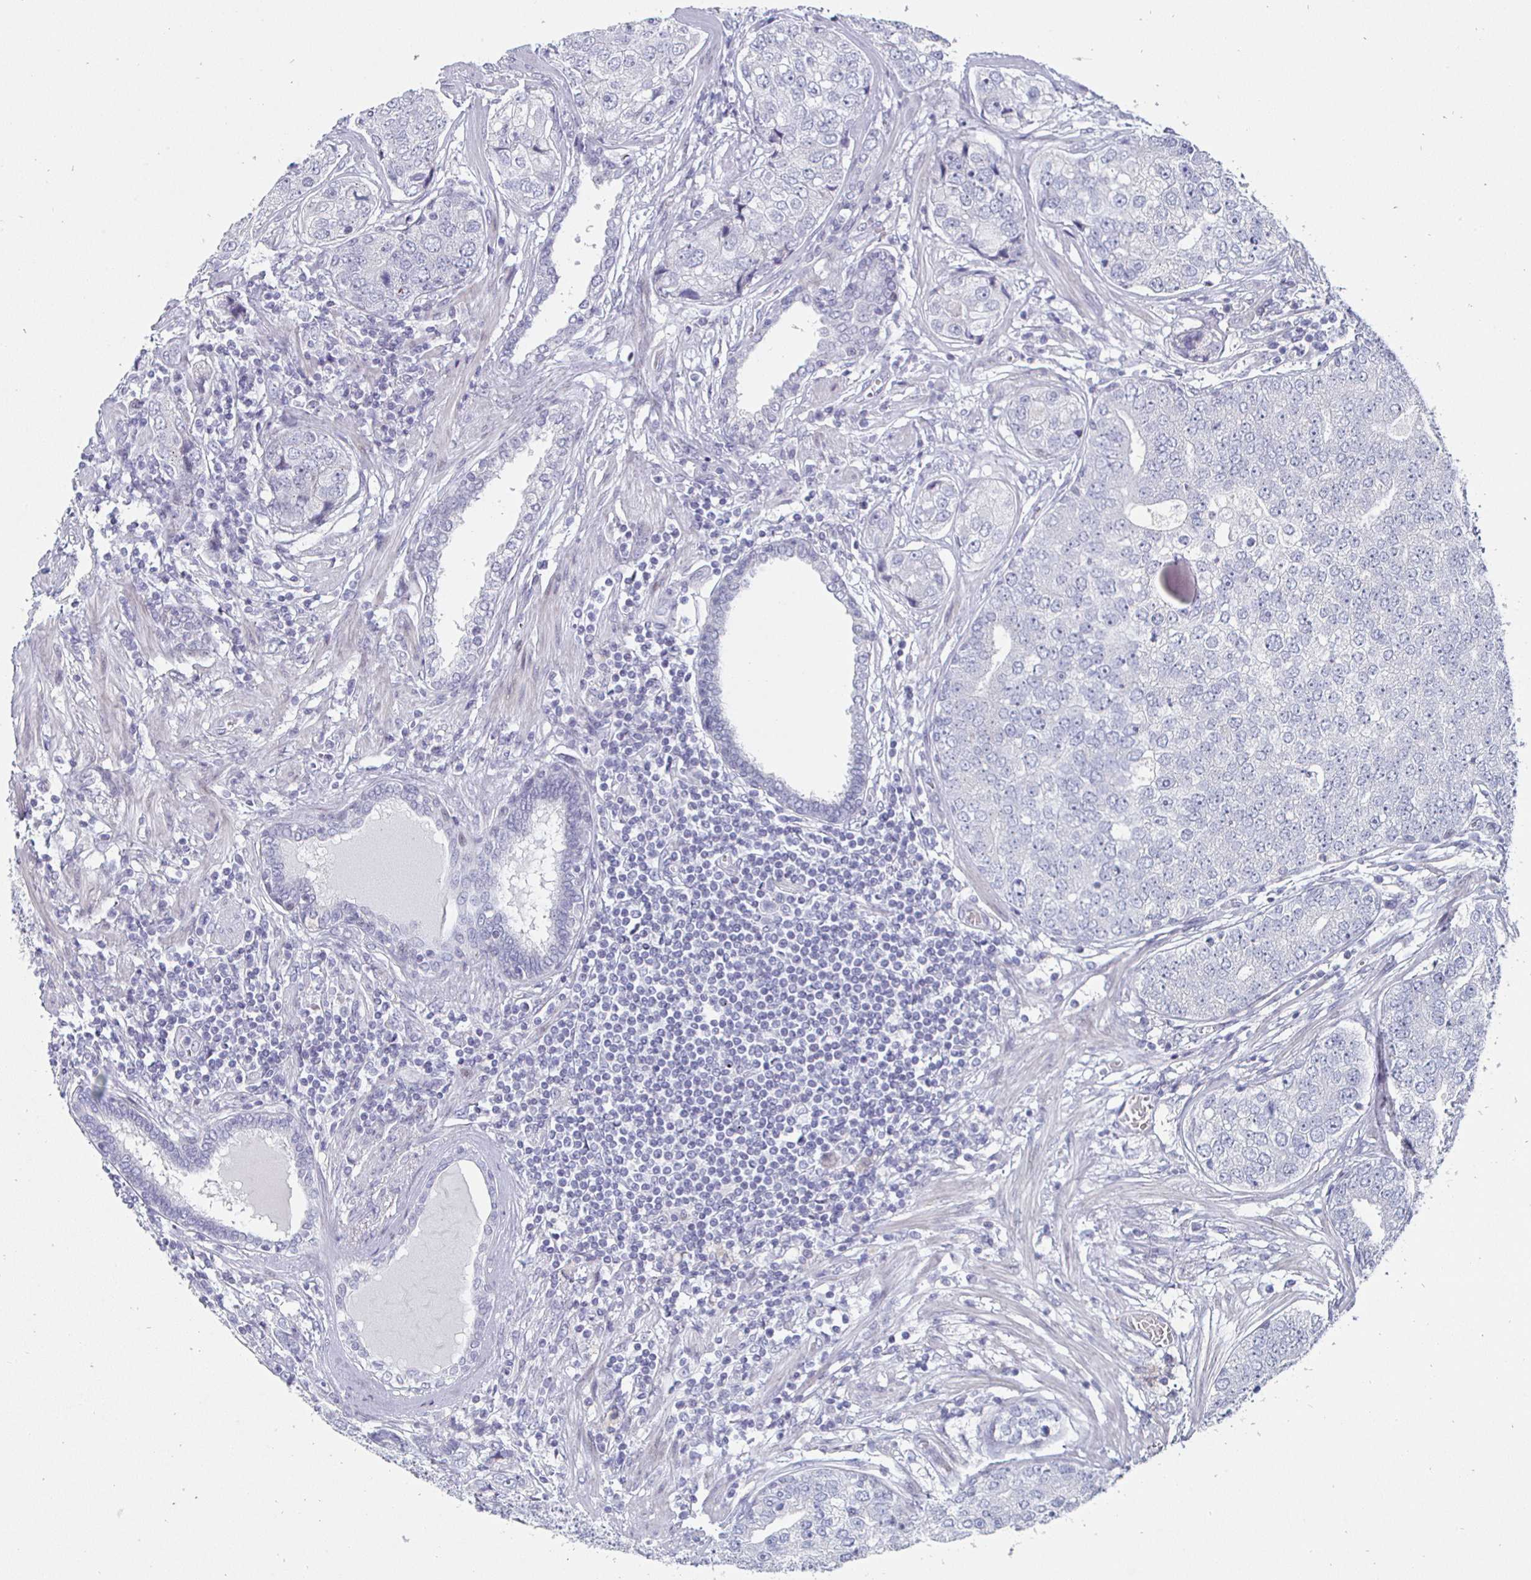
{"staining": {"intensity": "negative", "quantity": "none", "location": "none"}, "tissue": "prostate cancer", "cell_type": "Tumor cells", "image_type": "cancer", "snomed": [{"axis": "morphology", "description": "Adenocarcinoma, High grade"}, {"axis": "topography", "description": "Prostate"}], "caption": "Immunohistochemistry (IHC) photomicrograph of high-grade adenocarcinoma (prostate) stained for a protein (brown), which demonstrates no staining in tumor cells. The staining was performed using DAB (3,3'-diaminobenzidine) to visualize the protein expression in brown, while the nuclei were stained in blue with hematoxylin (Magnification: 20x).", "gene": "DMRTB1", "patient": {"sex": "male", "age": 60}}